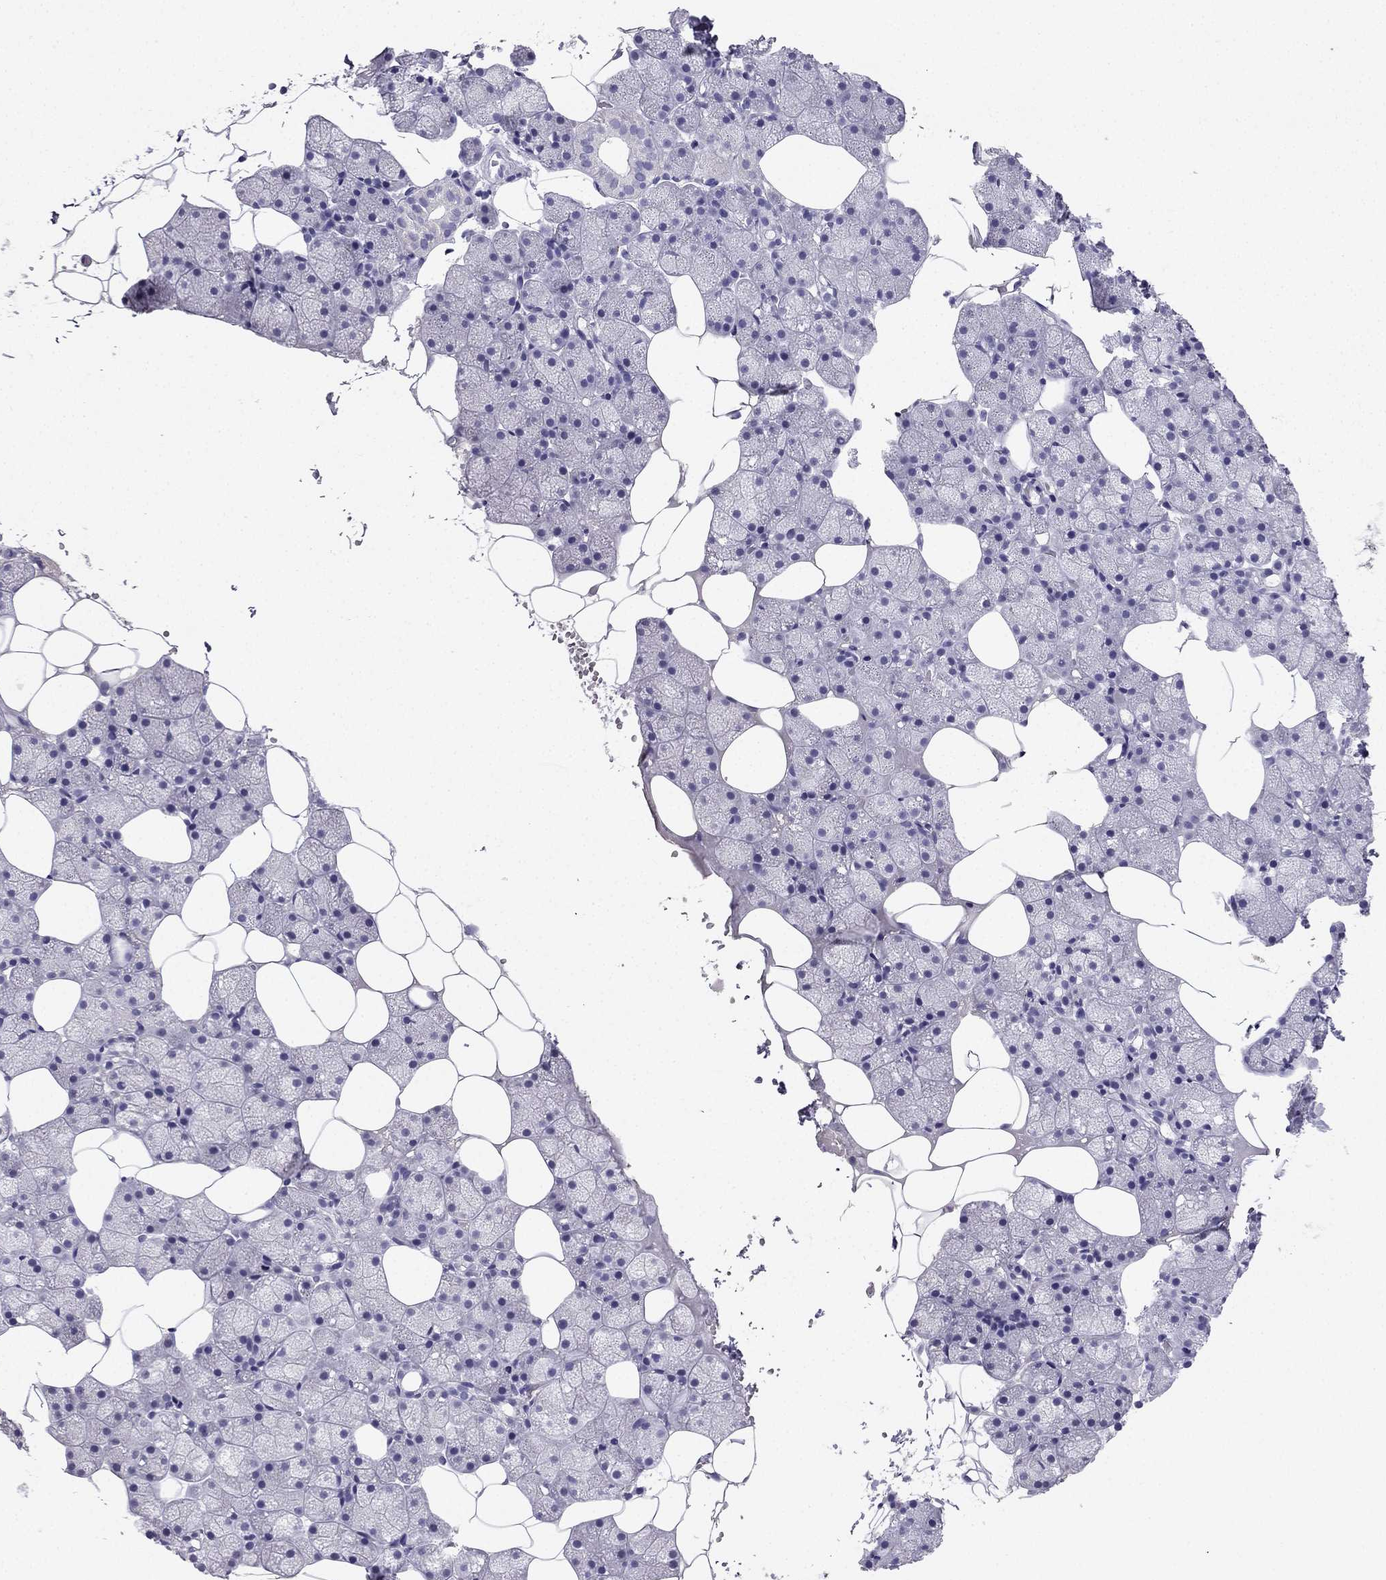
{"staining": {"intensity": "negative", "quantity": "none", "location": "none"}, "tissue": "salivary gland", "cell_type": "Glandular cells", "image_type": "normal", "snomed": [{"axis": "morphology", "description": "Normal tissue, NOS"}, {"axis": "topography", "description": "Salivary gland"}], "caption": "Glandular cells are negative for protein expression in unremarkable human salivary gland. The staining is performed using DAB (3,3'-diaminobenzidine) brown chromogen with nuclei counter-stained in using hematoxylin.", "gene": "NPTX1", "patient": {"sex": "male", "age": 38}}